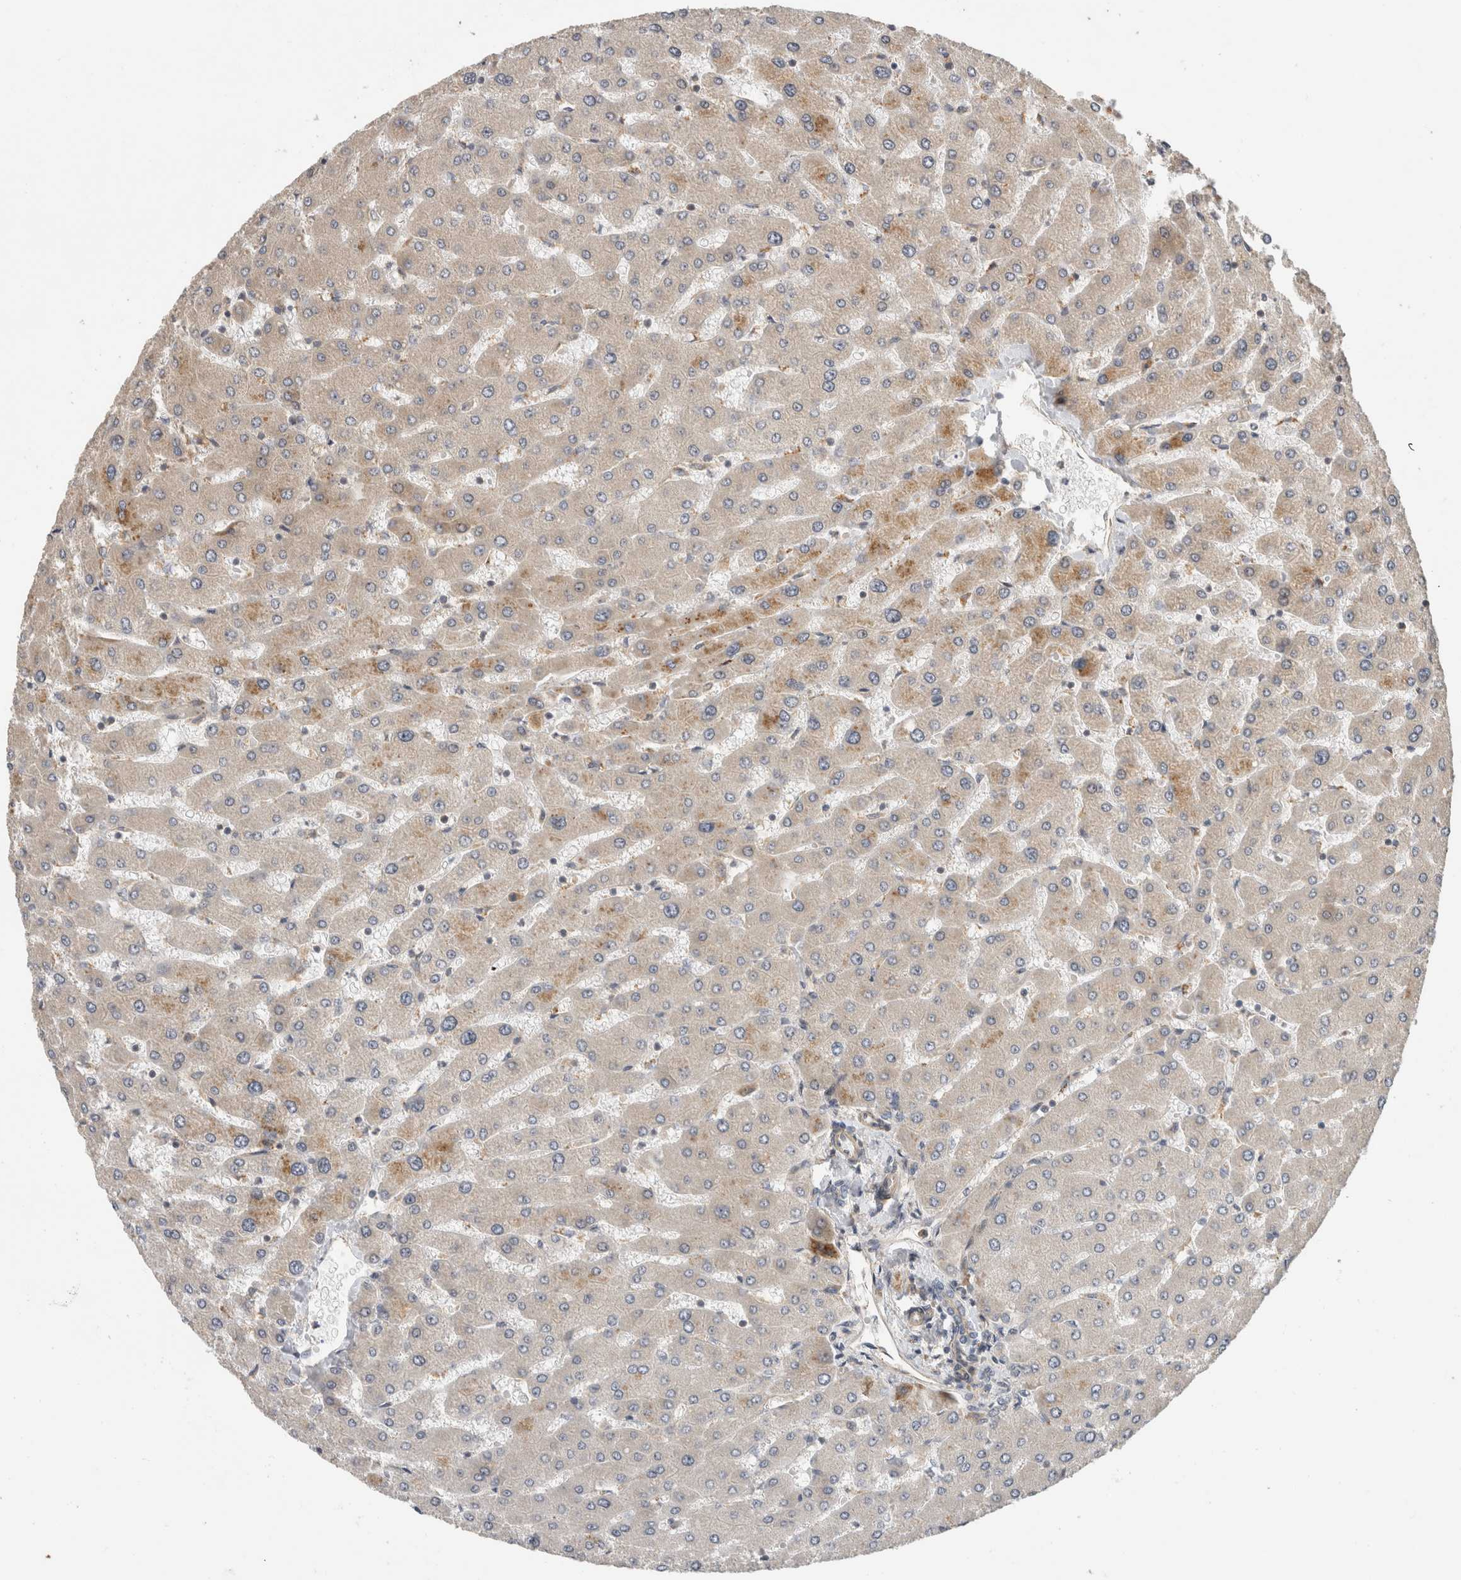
{"staining": {"intensity": "weak", "quantity": "<25%", "location": "cytoplasmic/membranous"}, "tissue": "liver", "cell_type": "Cholangiocytes", "image_type": "normal", "snomed": [{"axis": "morphology", "description": "Normal tissue, NOS"}, {"axis": "topography", "description": "Liver"}], "caption": "DAB immunohistochemical staining of unremarkable liver demonstrates no significant expression in cholangiocytes.", "gene": "PCDHB15", "patient": {"sex": "male", "age": 55}}